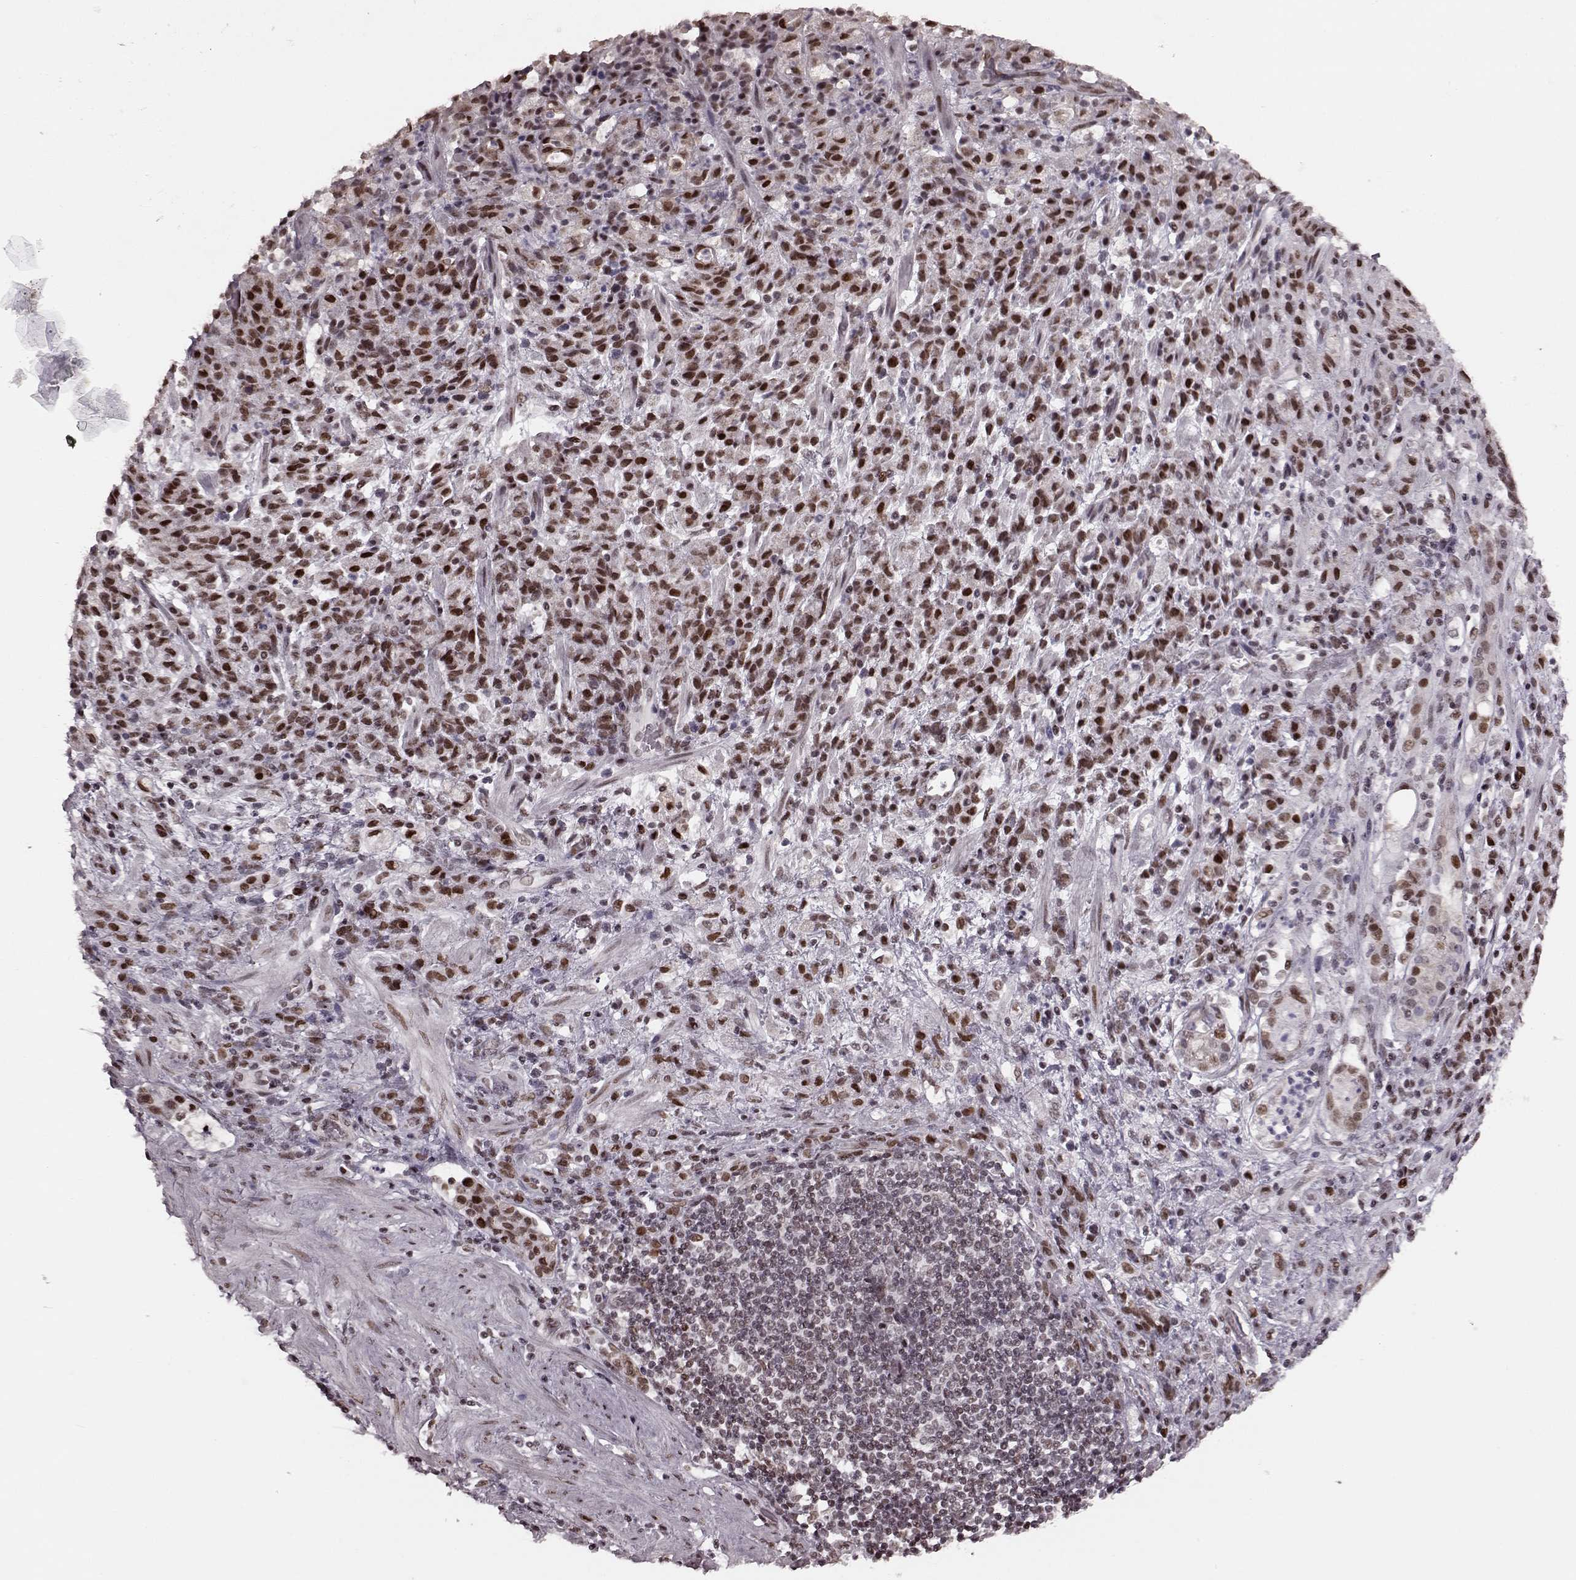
{"staining": {"intensity": "strong", "quantity": ">75%", "location": "nuclear"}, "tissue": "stomach cancer", "cell_type": "Tumor cells", "image_type": "cancer", "snomed": [{"axis": "morphology", "description": "Adenocarcinoma, NOS"}, {"axis": "topography", "description": "Stomach"}], "caption": "Protein staining of adenocarcinoma (stomach) tissue shows strong nuclear expression in approximately >75% of tumor cells. The staining is performed using DAB (3,3'-diaminobenzidine) brown chromogen to label protein expression. The nuclei are counter-stained blue using hematoxylin.", "gene": "NR2C1", "patient": {"sex": "female", "age": 60}}